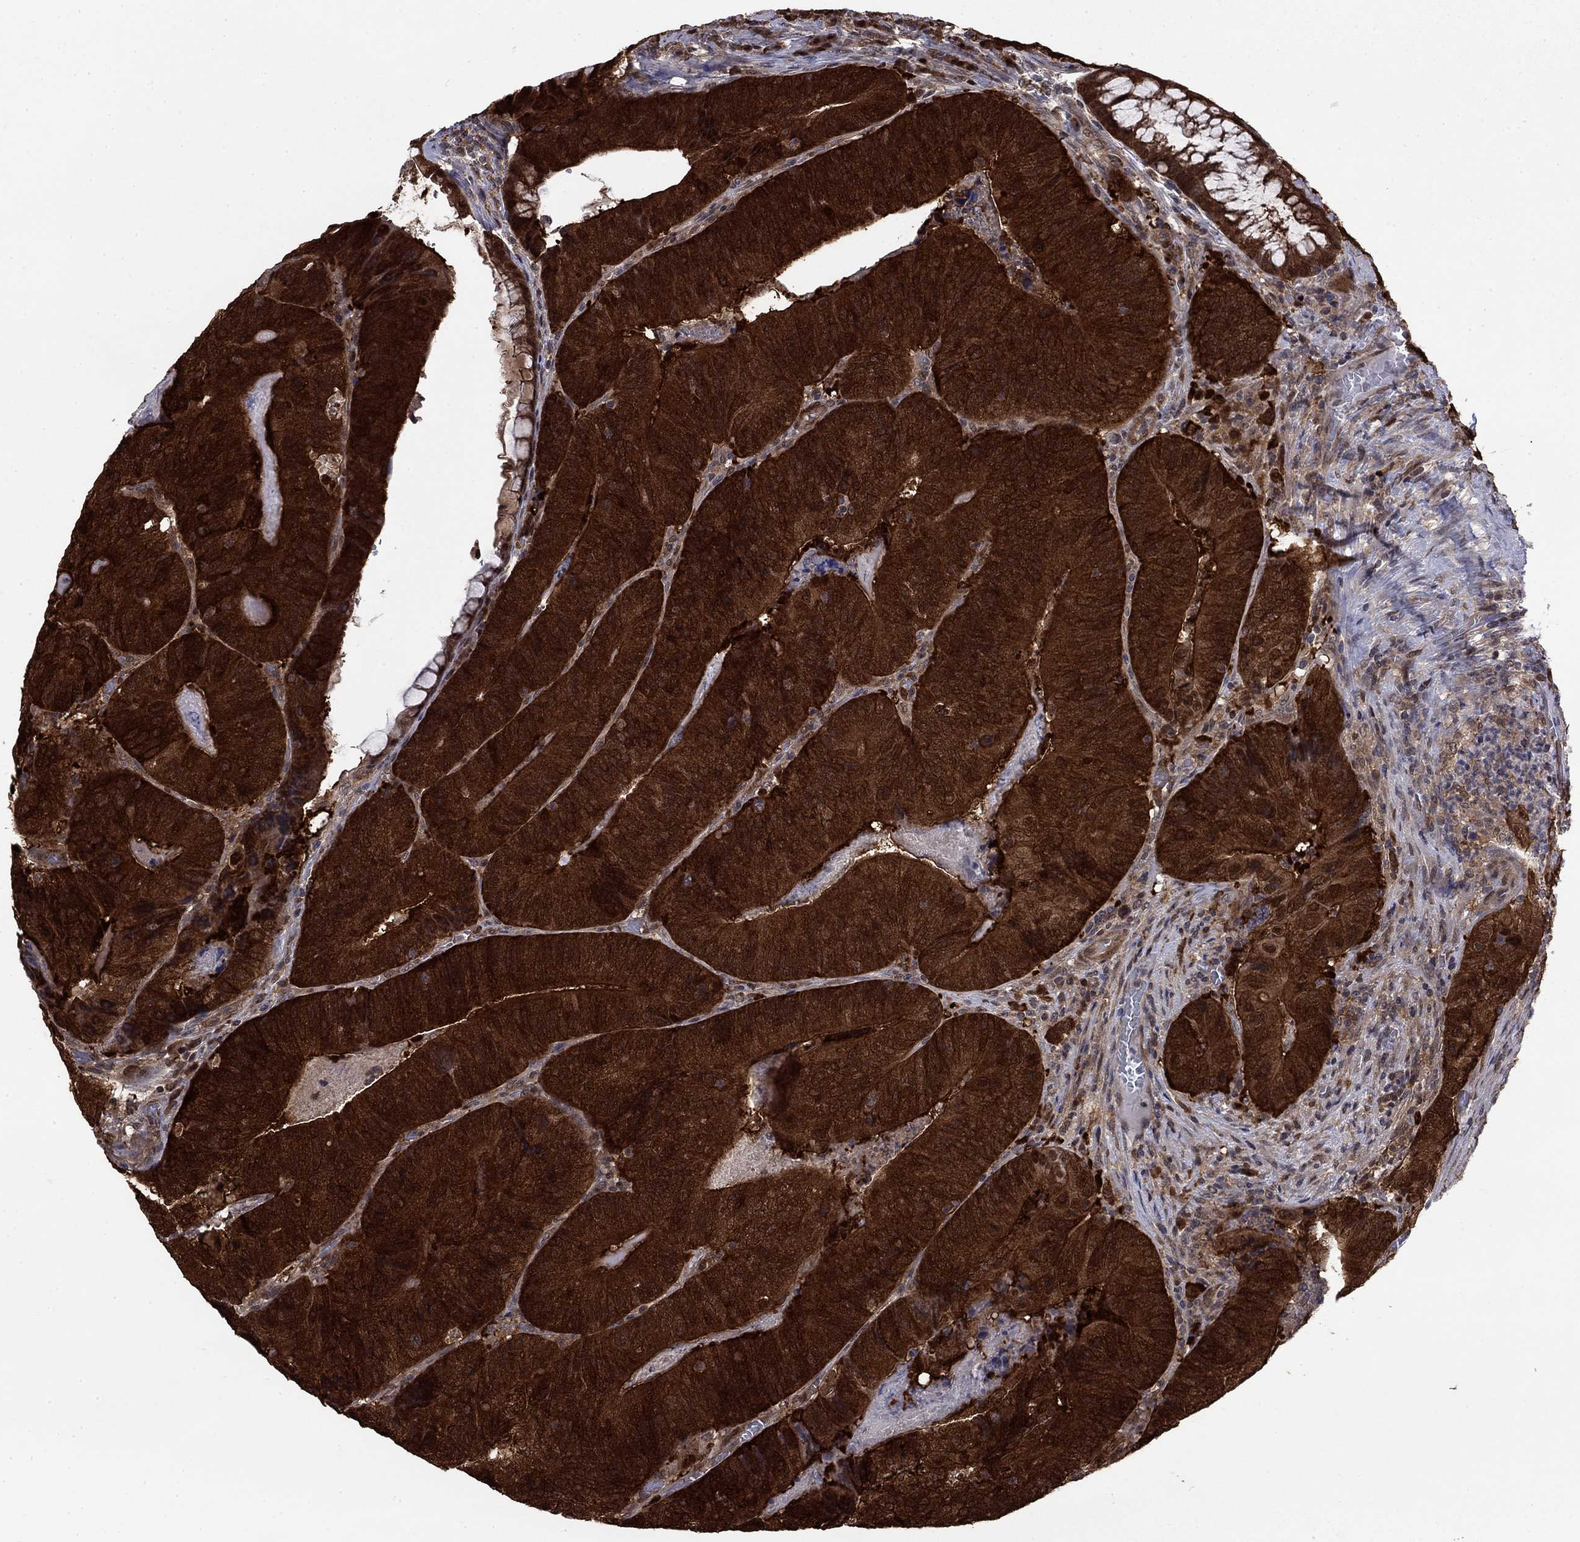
{"staining": {"intensity": "strong", "quantity": ">75%", "location": "cytoplasmic/membranous"}, "tissue": "colorectal cancer", "cell_type": "Tumor cells", "image_type": "cancer", "snomed": [{"axis": "morphology", "description": "Adenocarcinoma, NOS"}, {"axis": "topography", "description": "Colon"}], "caption": "Immunohistochemistry photomicrograph of human colorectal adenocarcinoma stained for a protein (brown), which exhibits high levels of strong cytoplasmic/membranous staining in about >75% of tumor cells.", "gene": "FKBP4", "patient": {"sex": "female", "age": 86}}